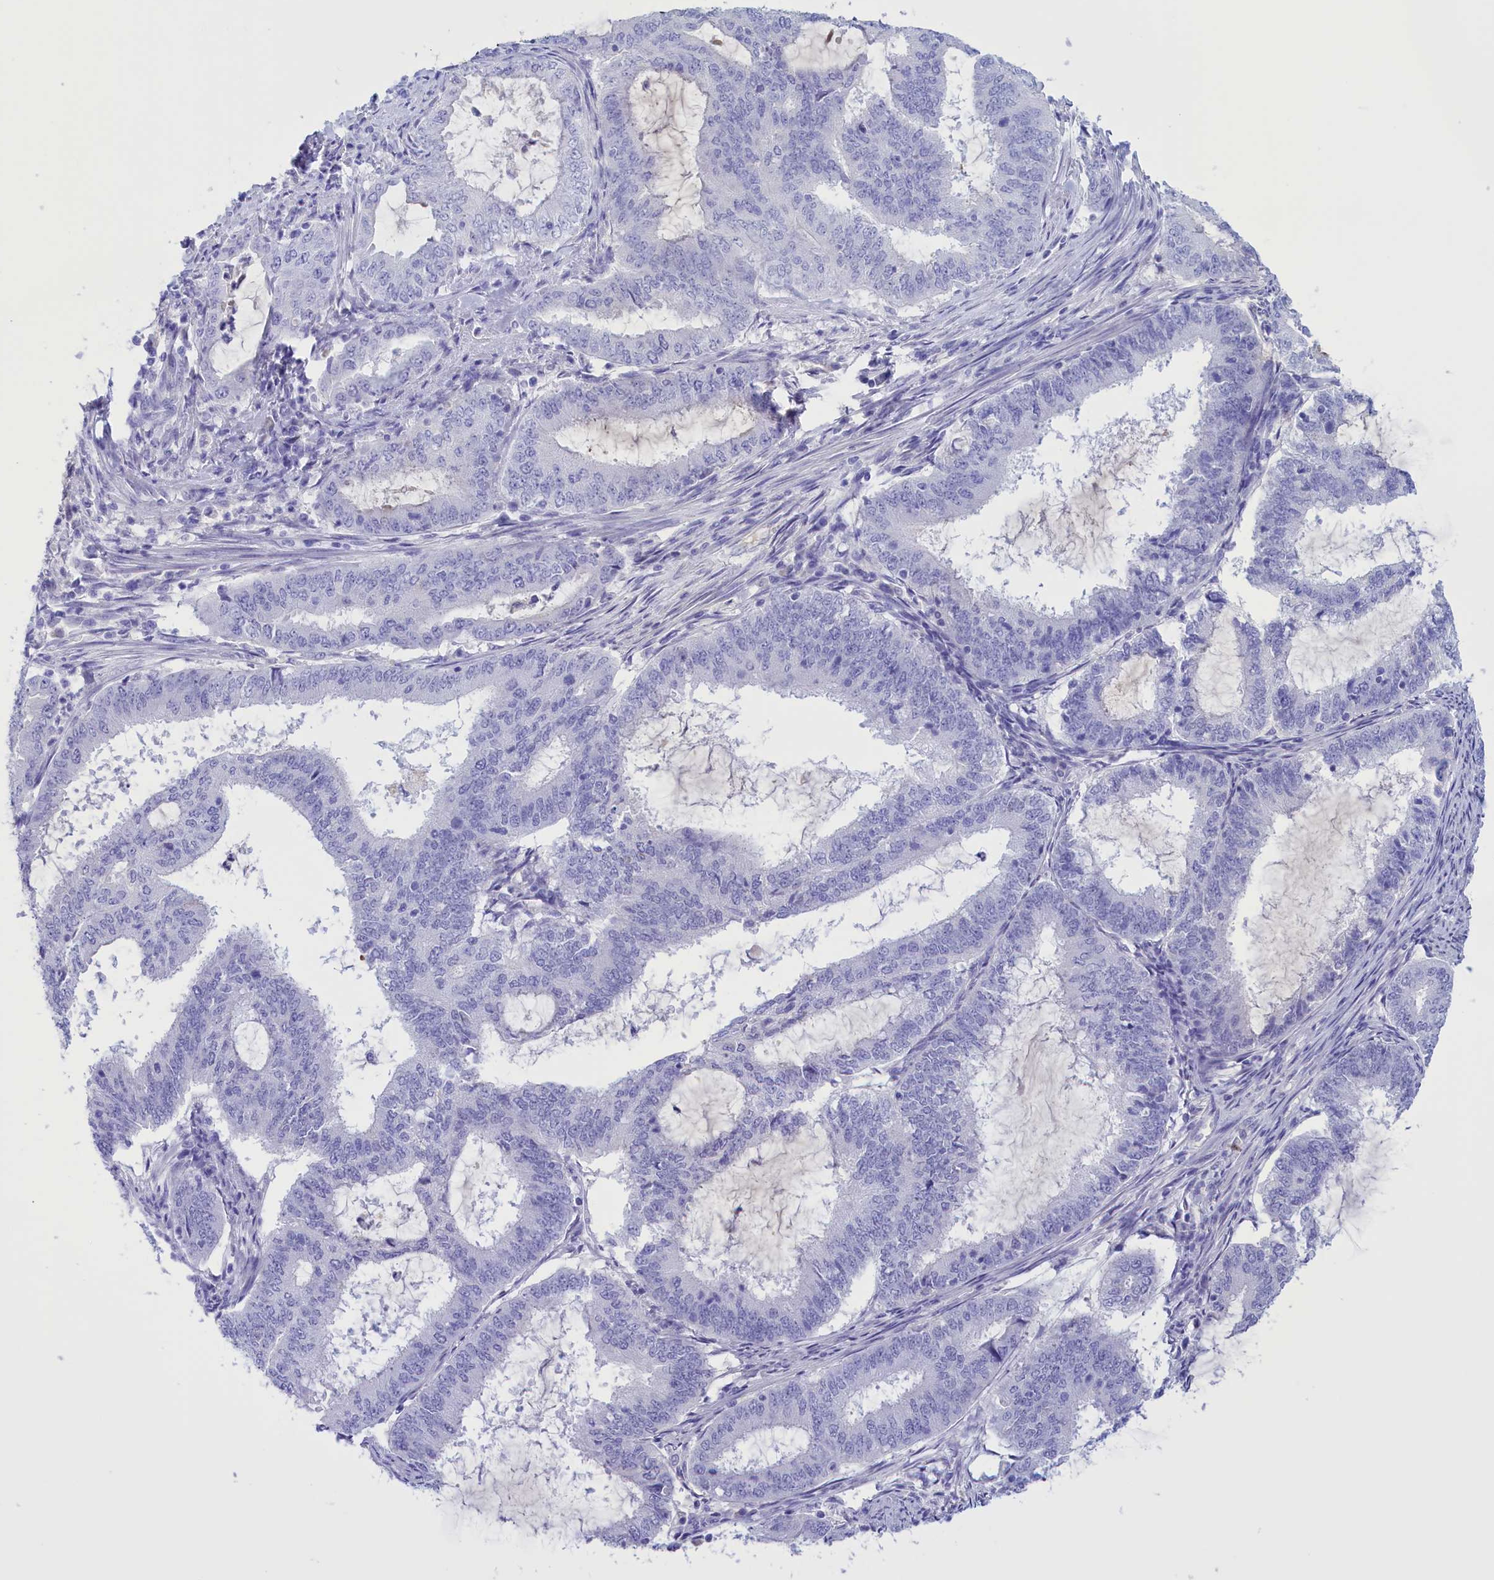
{"staining": {"intensity": "negative", "quantity": "none", "location": "none"}, "tissue": "endometrial cancer", "cell_type": "Tumor cells", "image_type": "cancer", "snomed": [{"axis": "morphology", "description": "Adenocarcinoma, NOS"}, {"axis": "topography", "description": "Endometrium"}], "caption": "IHC of human endometrial adenocarcinoma exhibits no staining in tumor cells.", "gene": "PROK2", "patient": {"sex": "female", "age": 51}}